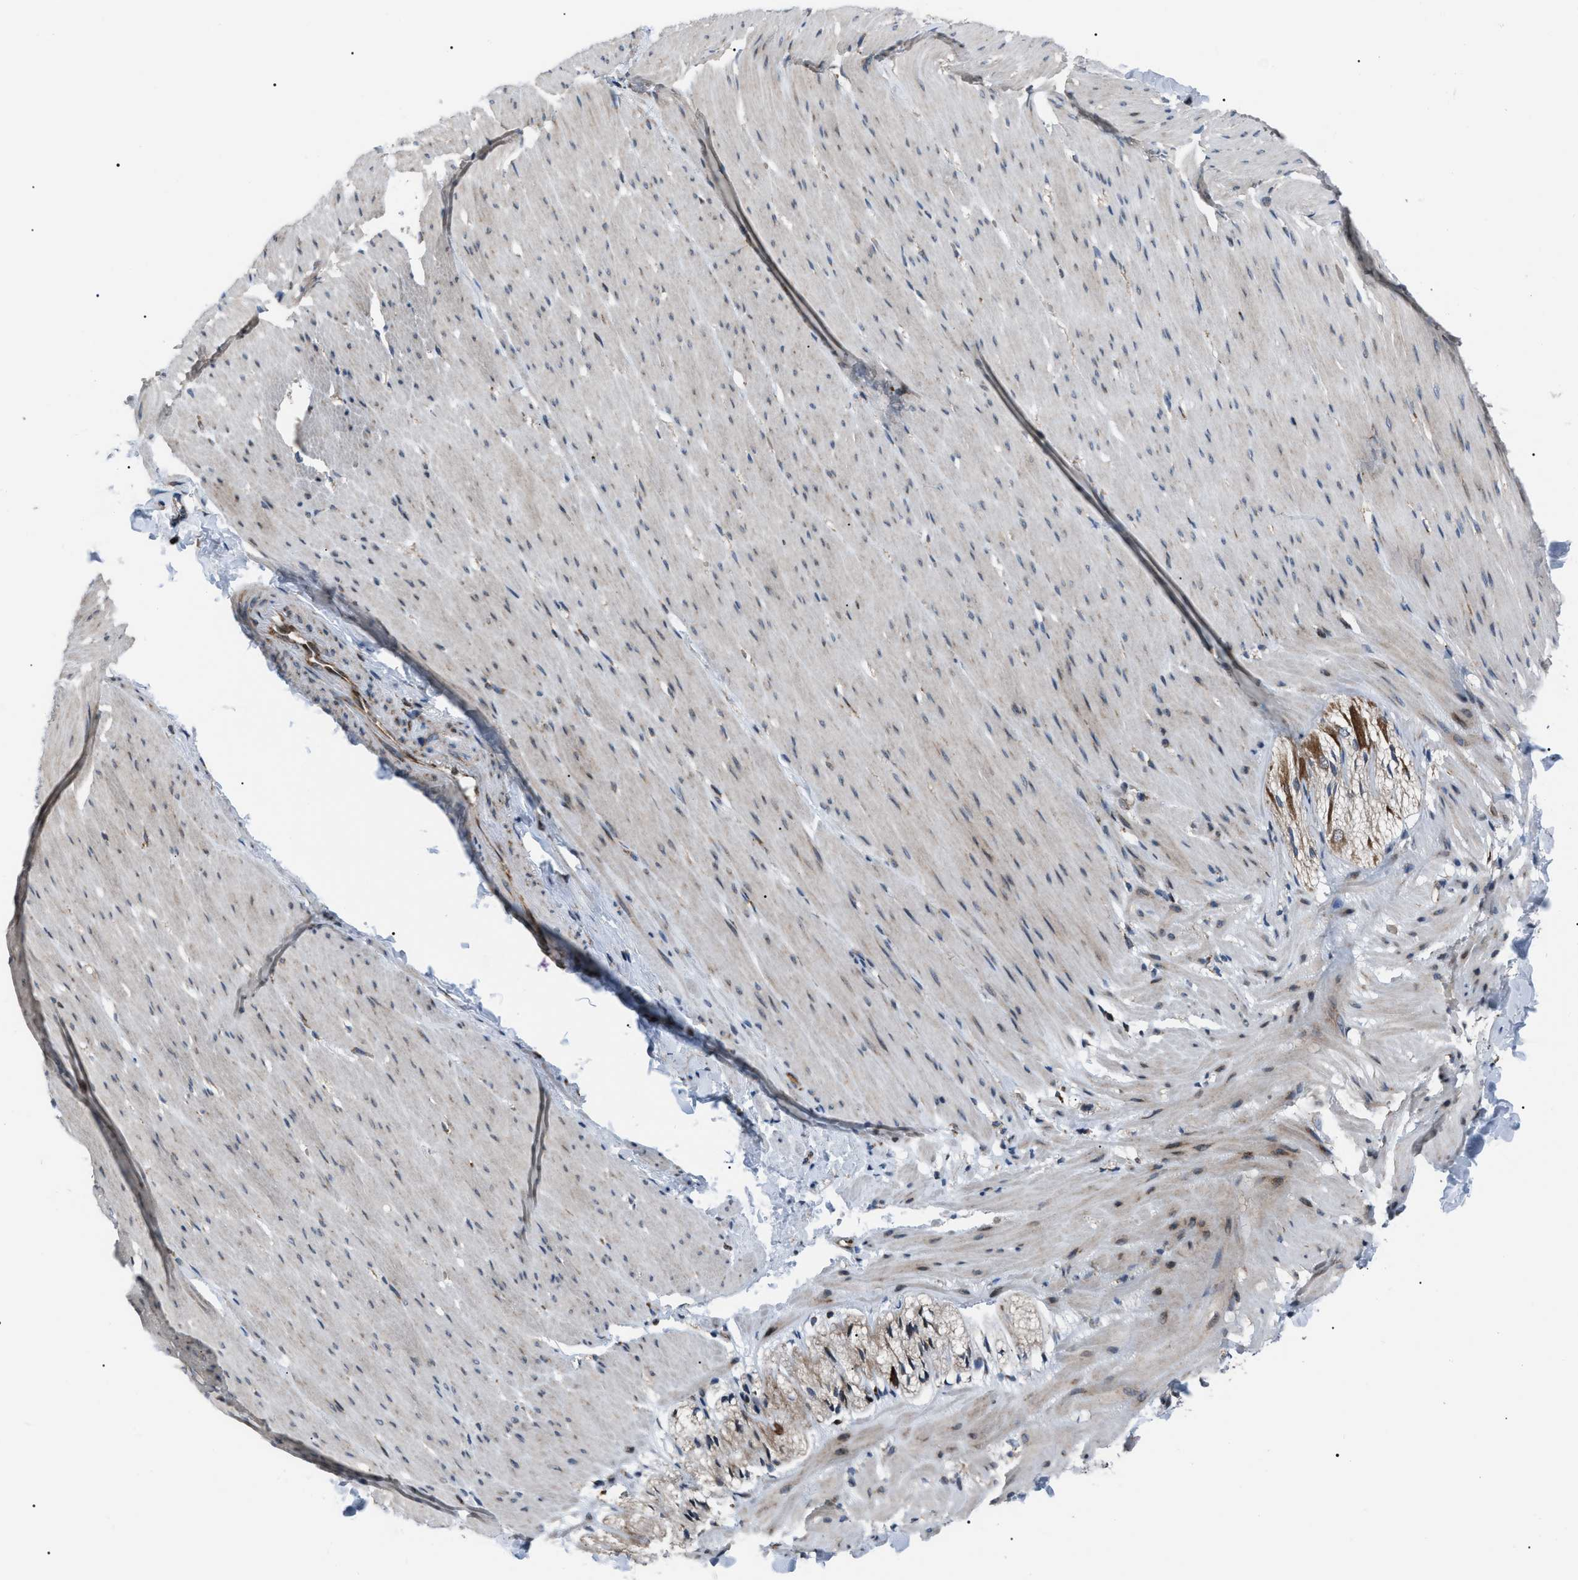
{"staining": {"intensity": "negative", "quantity": "none", "location": "none"}, "tissue": "smooth muscle", "cell_type": "Smooth muscle cells", "image_type": "normal", "snomed": [{"axis": "morphology", "description": "Normal tissue, NOS"}, {"axis": "topography", "description": "Smooth muscle"}, {"axis": "topography", "description": "Colon"}], "caption": "A high-resolution micrograph shows immunohistochemistry (IHC) staining of benign smooth muscle, which reveals no significant positivity in smooth muscle cells. (DAB (3,3'-diaminobenzidine) immunohistochemistry (IHC) with hematoxylin counter stain).", "gene": "AGO2", "patient": {"sex": "male", "age": 67}}